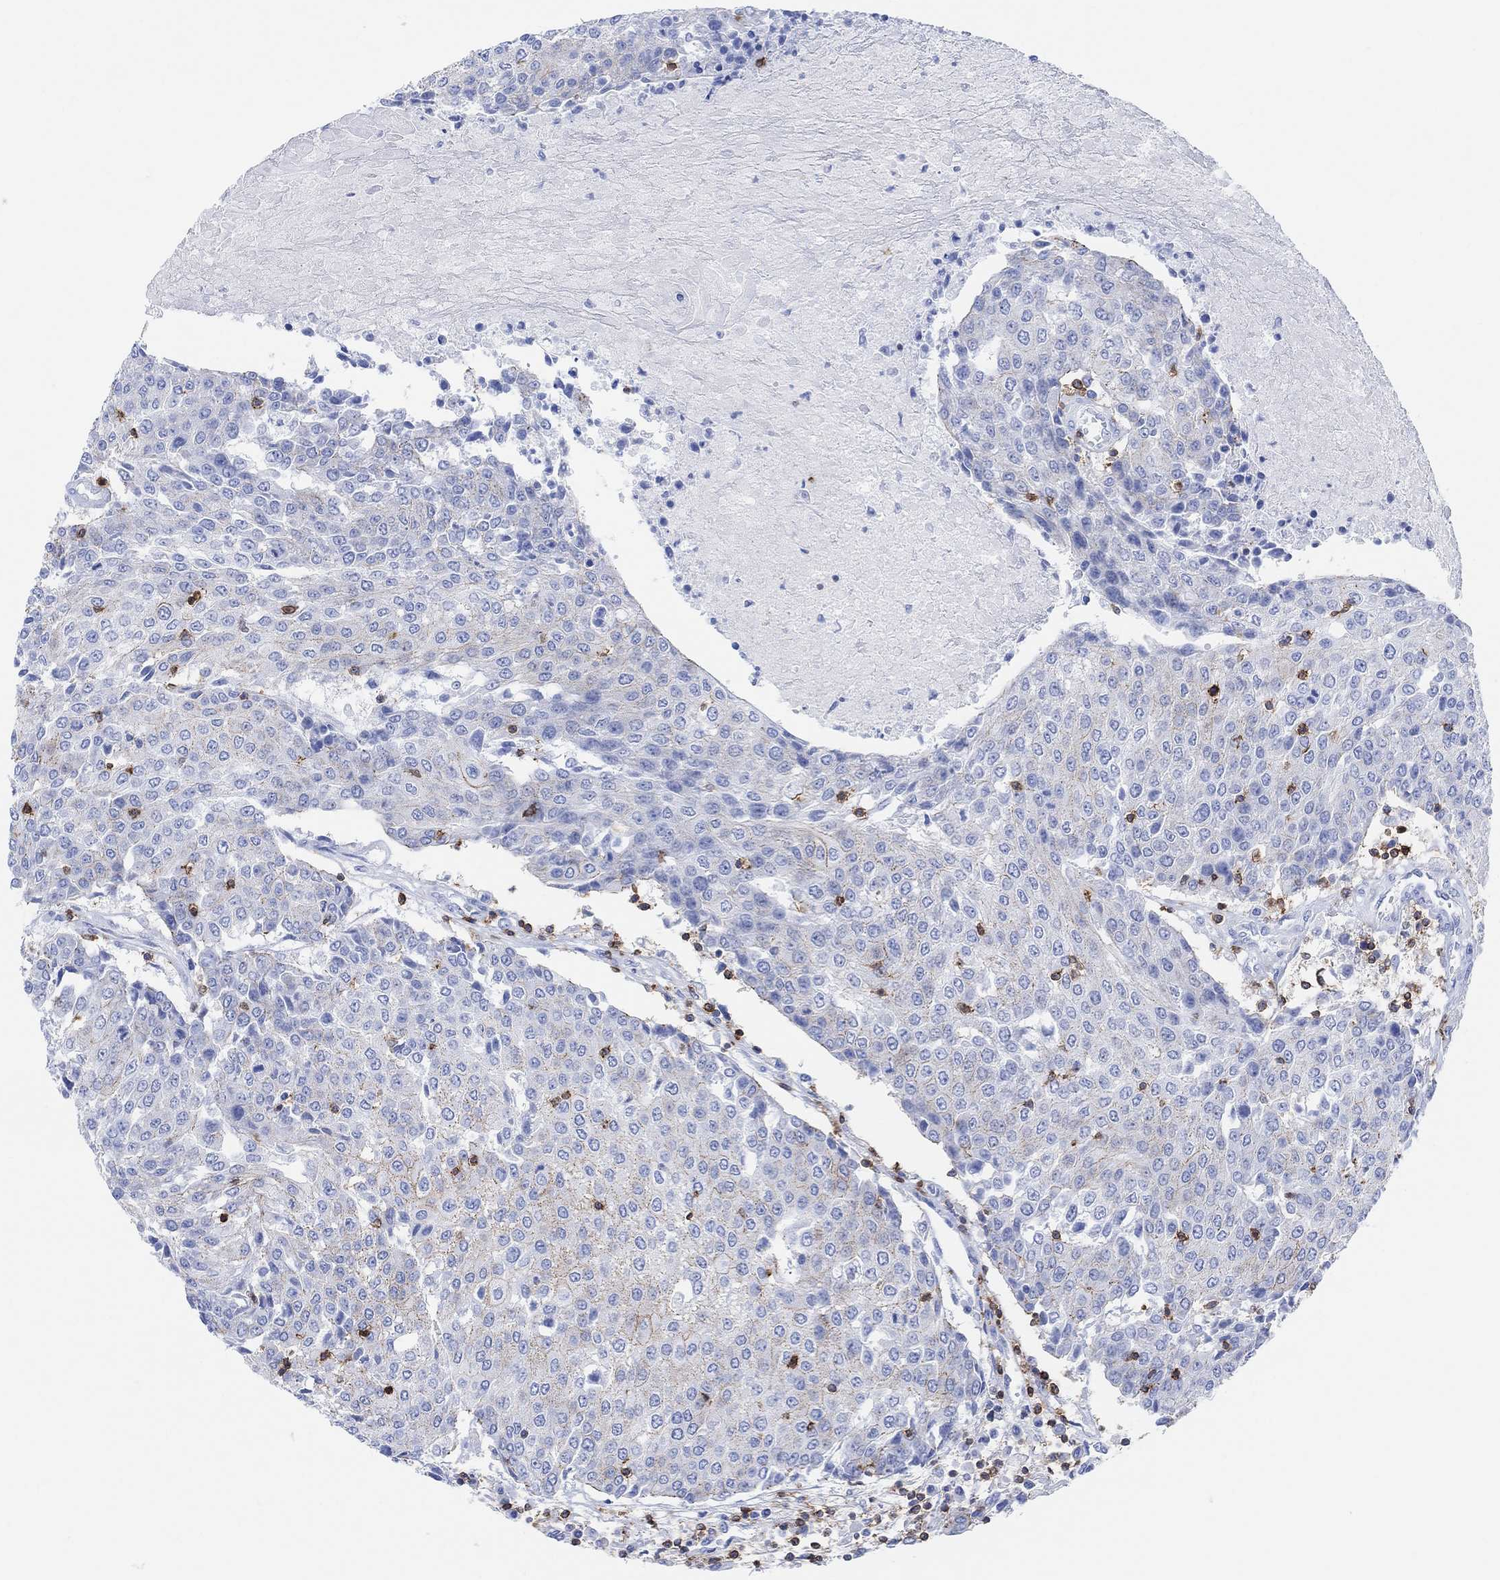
{"staining": {"intensity": "weak", "quantity": "<25%", "location": "cytoplasmic/membranous"}, "tissue": "urothelial cancer", "cell_type": "Tumor cells", "image_type": "cancer", "snomed": [{"axis": "morphology", "description": "Urothelial carcinoma, High grade"}, {"axis": "topography", "description": "Urinary bladder"}], "caption": "IHC of urothelial cancer exhibits no expression in tumor cells.", "gene": "GPR65", "patient": {"sex": "female", "age": 85}}